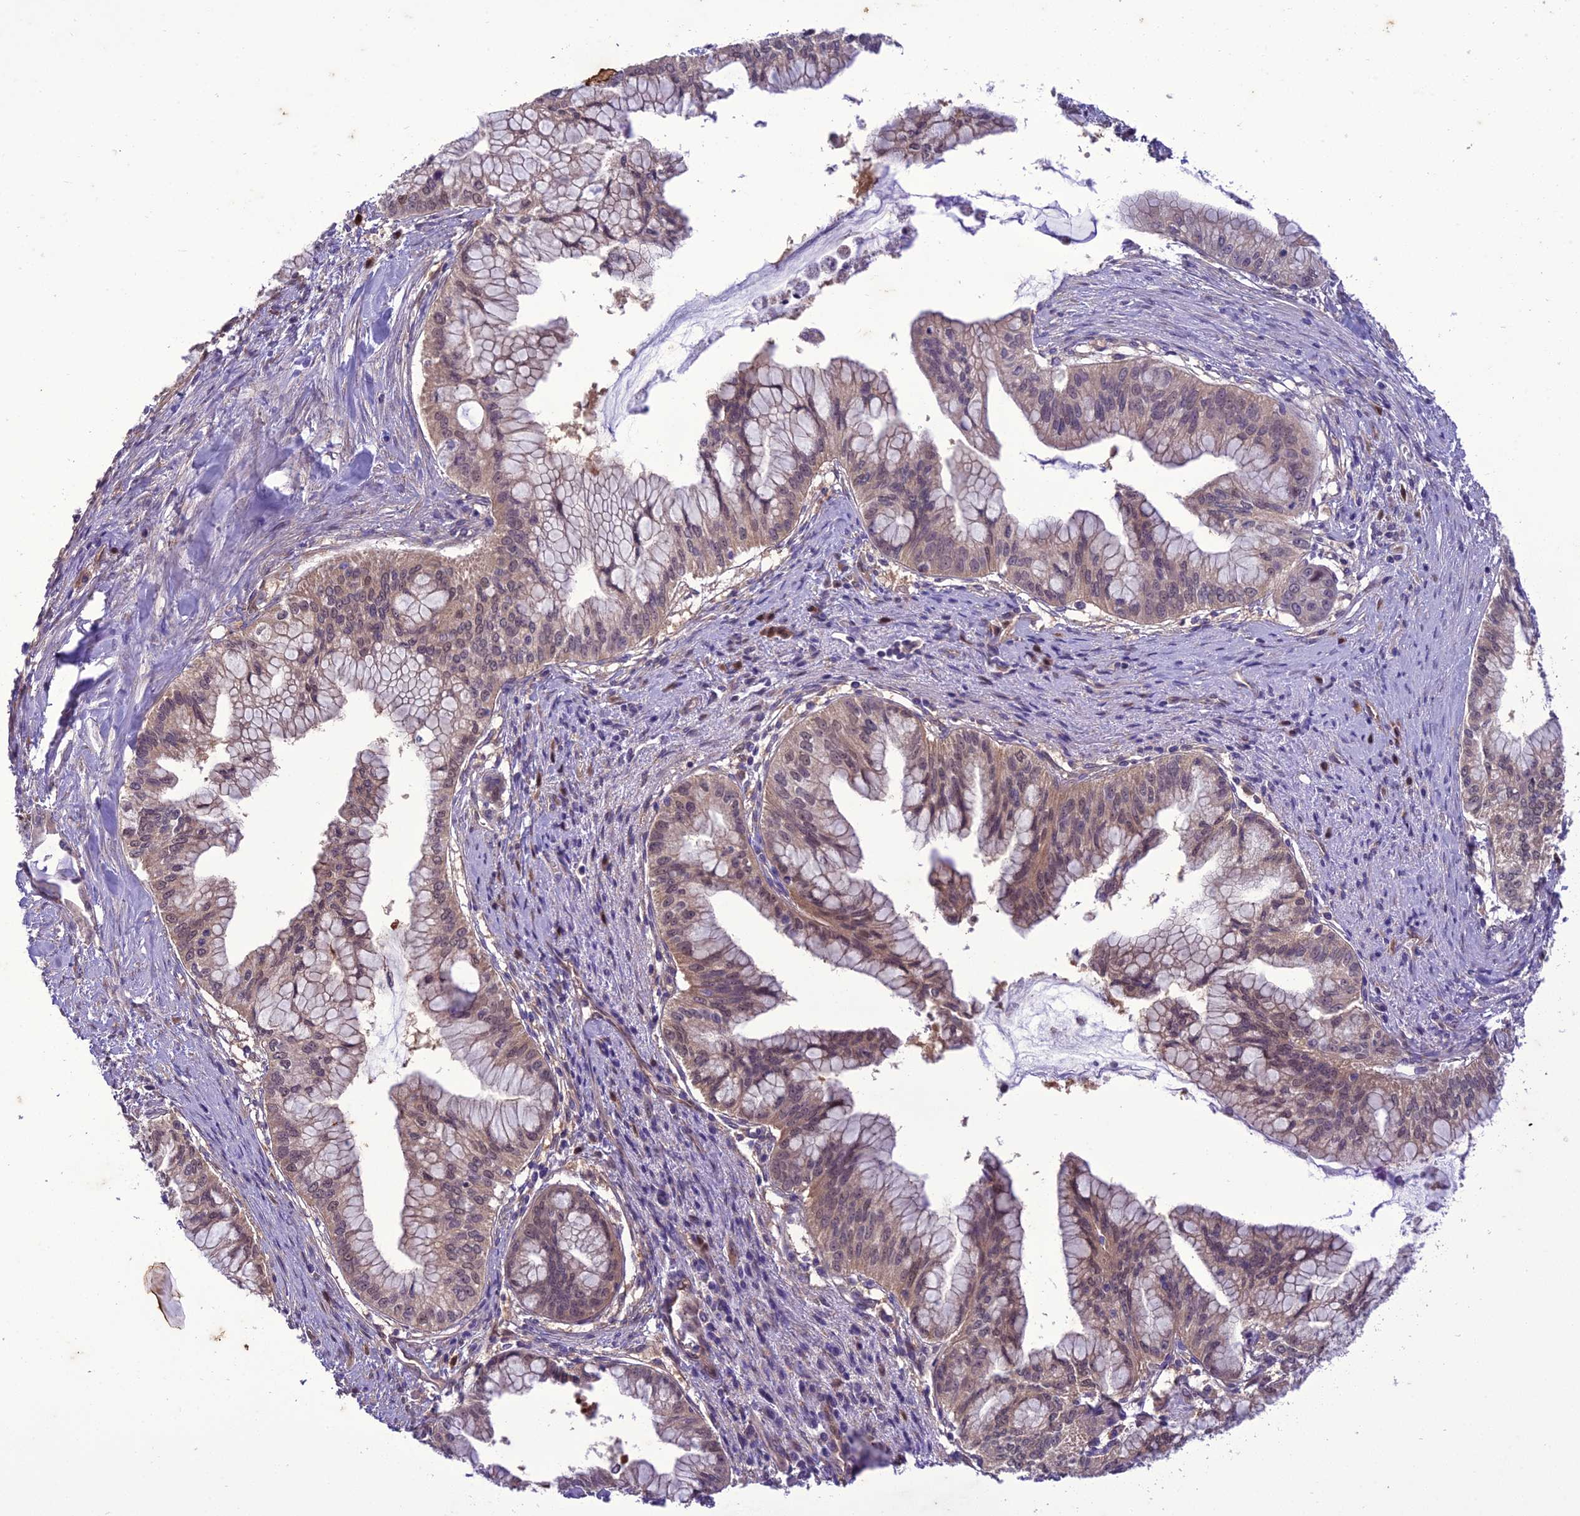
{"staining": {"intensity": "moderate", "quantity": "25%-75%", "location": "cytoplasmic/membranous"}, "tissue": "pancreatic cancer", "cell_type": "Tumor cells", "image_type": "cancer", "snomed": [{"axis": "morphology", "description": "Adenocarcinoma, NOS"}, {"axis": "topography", "description": "Pancreas"}], "caption": "The image demonstrates staining of pancreatic cancer, revealing moderate cytoplasmic/membranous protein expression (brown color) within tumor cells. (DAB IHC with brightfield microscopy, high magnification).", "gene": "BORCS6", "patient": {"sex": "male", "age": 46}}